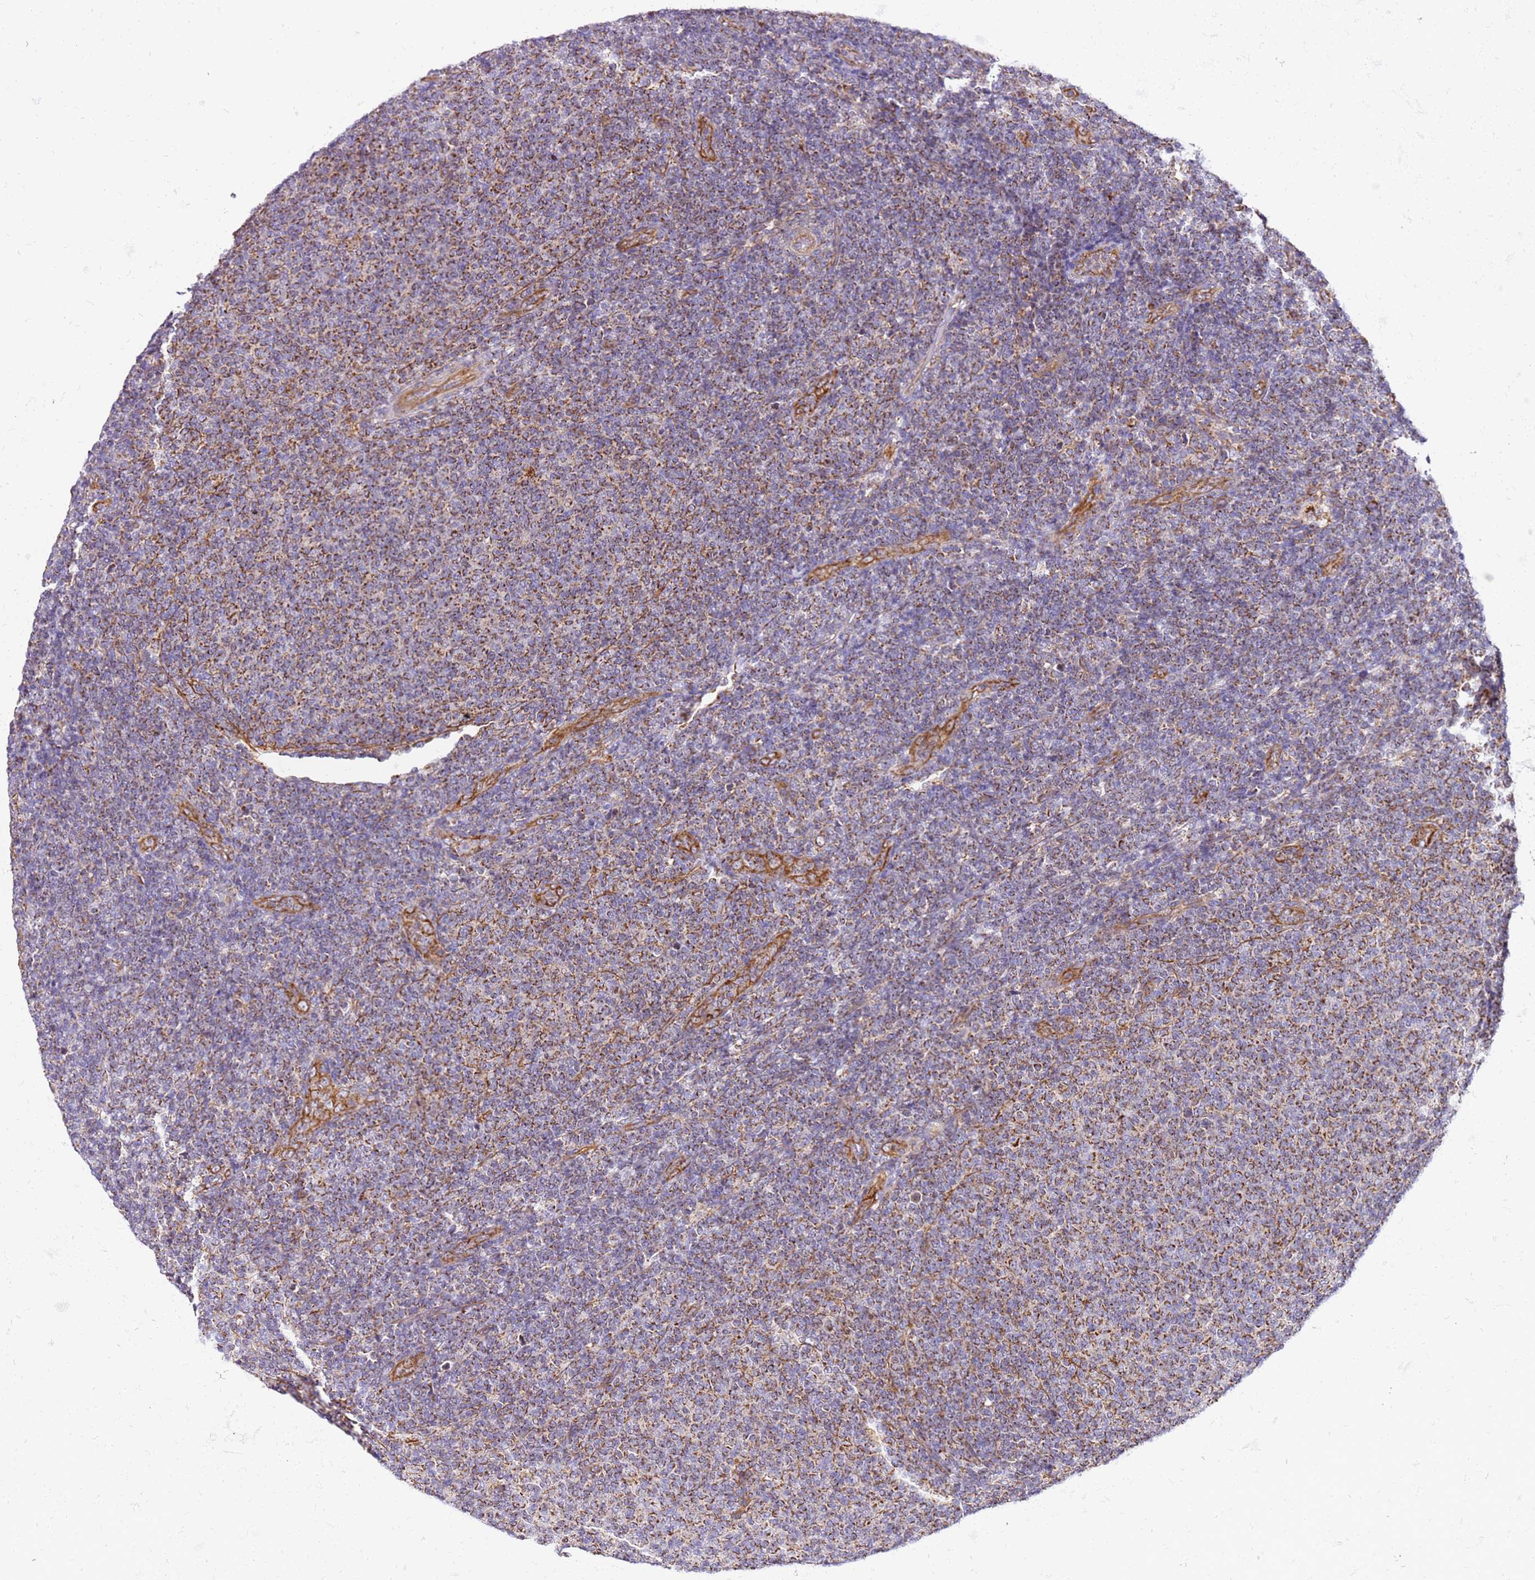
{"staining": {"intensity": "moderate", "quantity": "25%-75%", "location": "cytoplasmic/membranous"}, "tissue": "lymphoma", "cell_type": "Tumor cells", "image_type": "cancer", "snomed": [{"axis": "morphology", "description": "Malignant lymphoma, non-Hodgkin's type, Low grade"}, {"axis": "topography", "description": "Lymph node"}], "caption": "This is a photomicrograph of immunohistochemistry (IHC) staining of low-grade malignant lymphoma, non-Hodgkin's type, which shows moderate positivity in the cytoplasmic/membranous of tumor cells.", "gene": "MRPL20", "patient": {"sex": "male", "age": 66}}